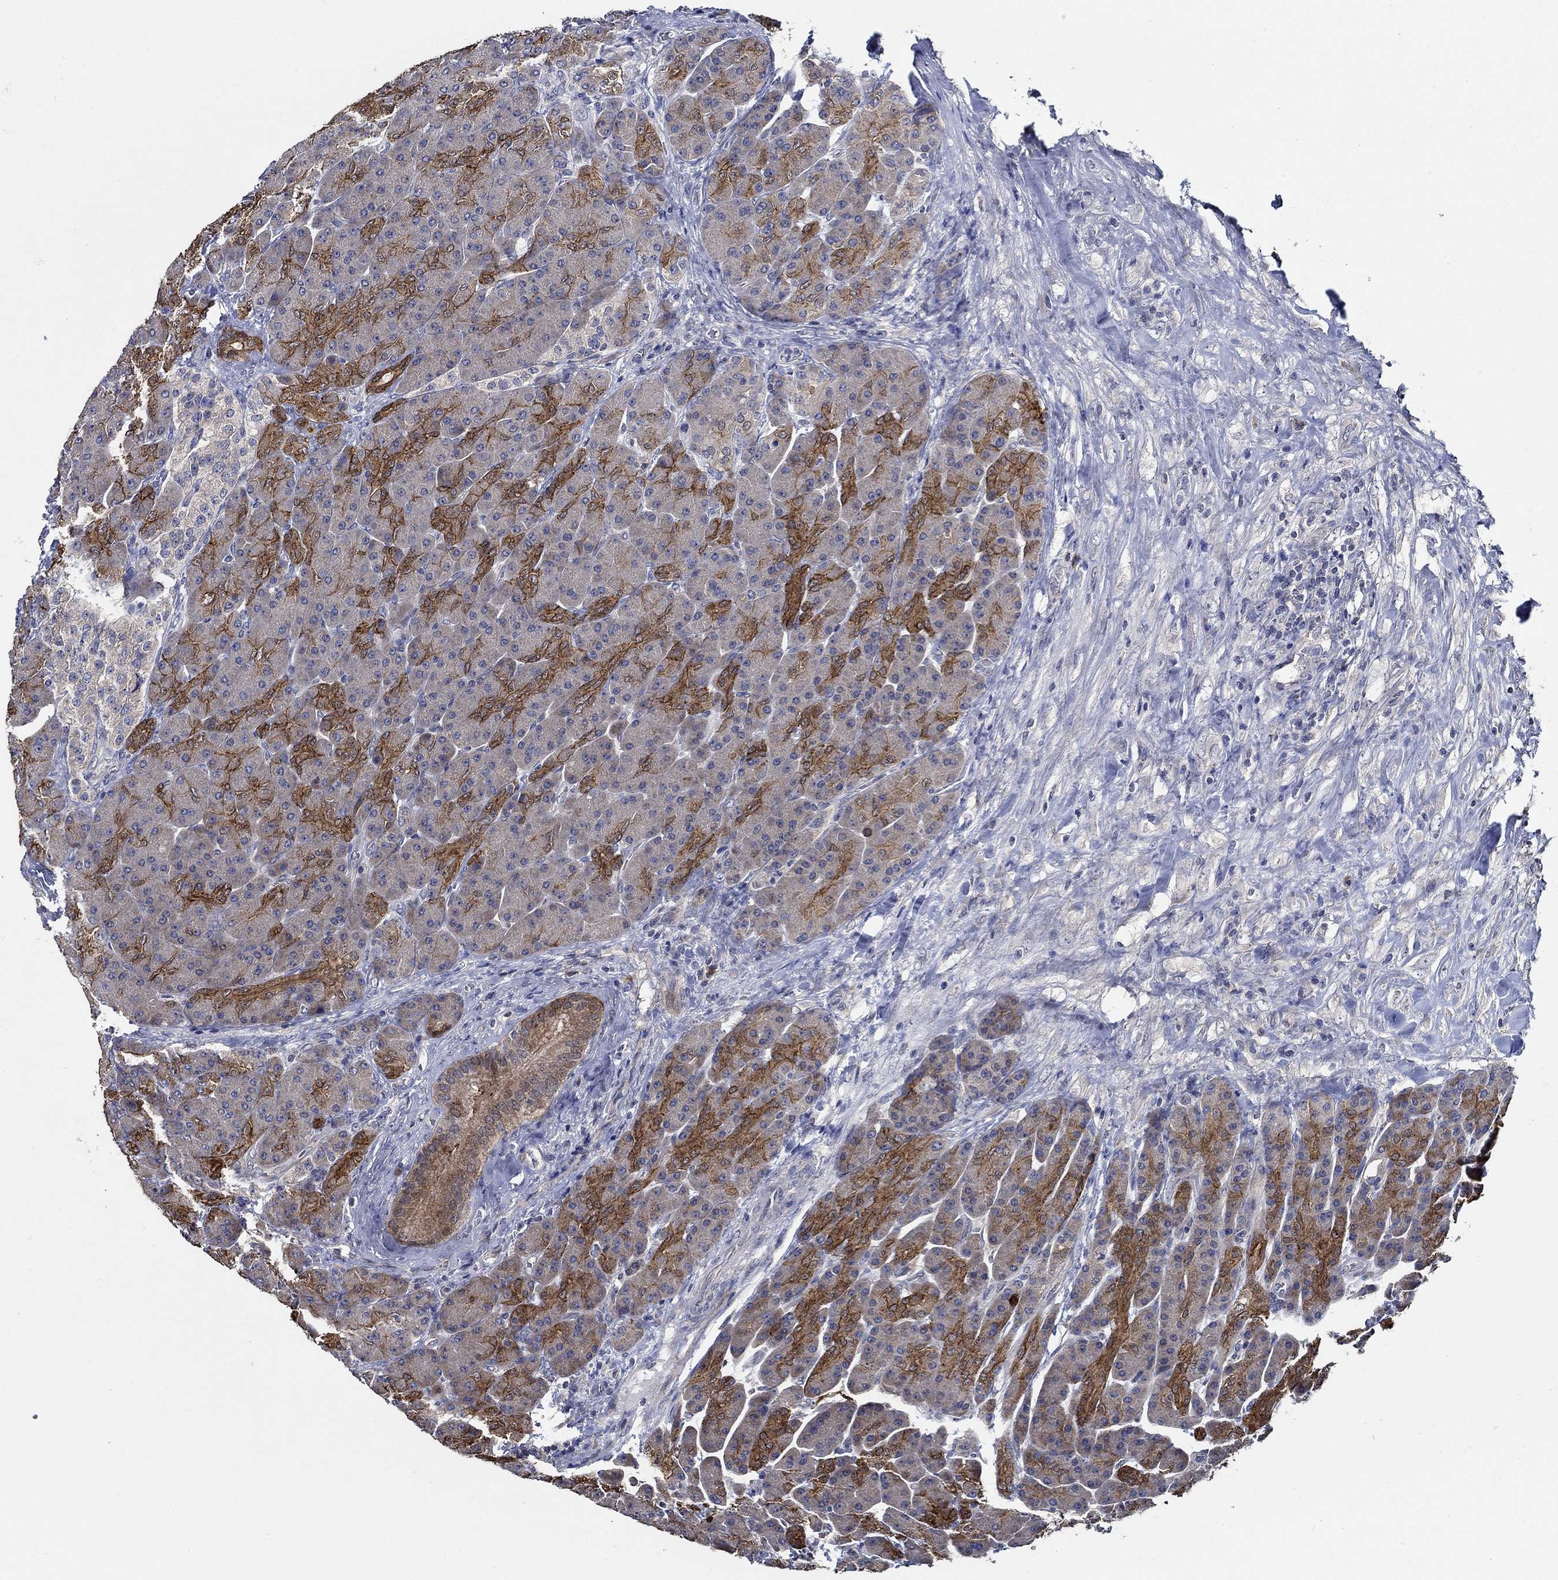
{"staining": {"intensity": "strong", "quantity": "25%-75%", "location": "cytoplasmic/membranous"}, "tissue": "pancreas", "cell_type": "Exocrine glandular cells", "image_type": "normal", "snomed": [{"axis": "morphology", "description": "Normal tissue, NOS"}, {"axis": "topography", "description": "Pancreas"}], "caption": "The image shows staining of benign pancreas, revealing strong cytoplasmic/membranous protein staining (brown color) within exocrine glandular cells. (DAB IHC, brown staining for protein, blue staining for nuclei).", "gene": "WDR53", "patient": {"sex": "male", "age": 70}}